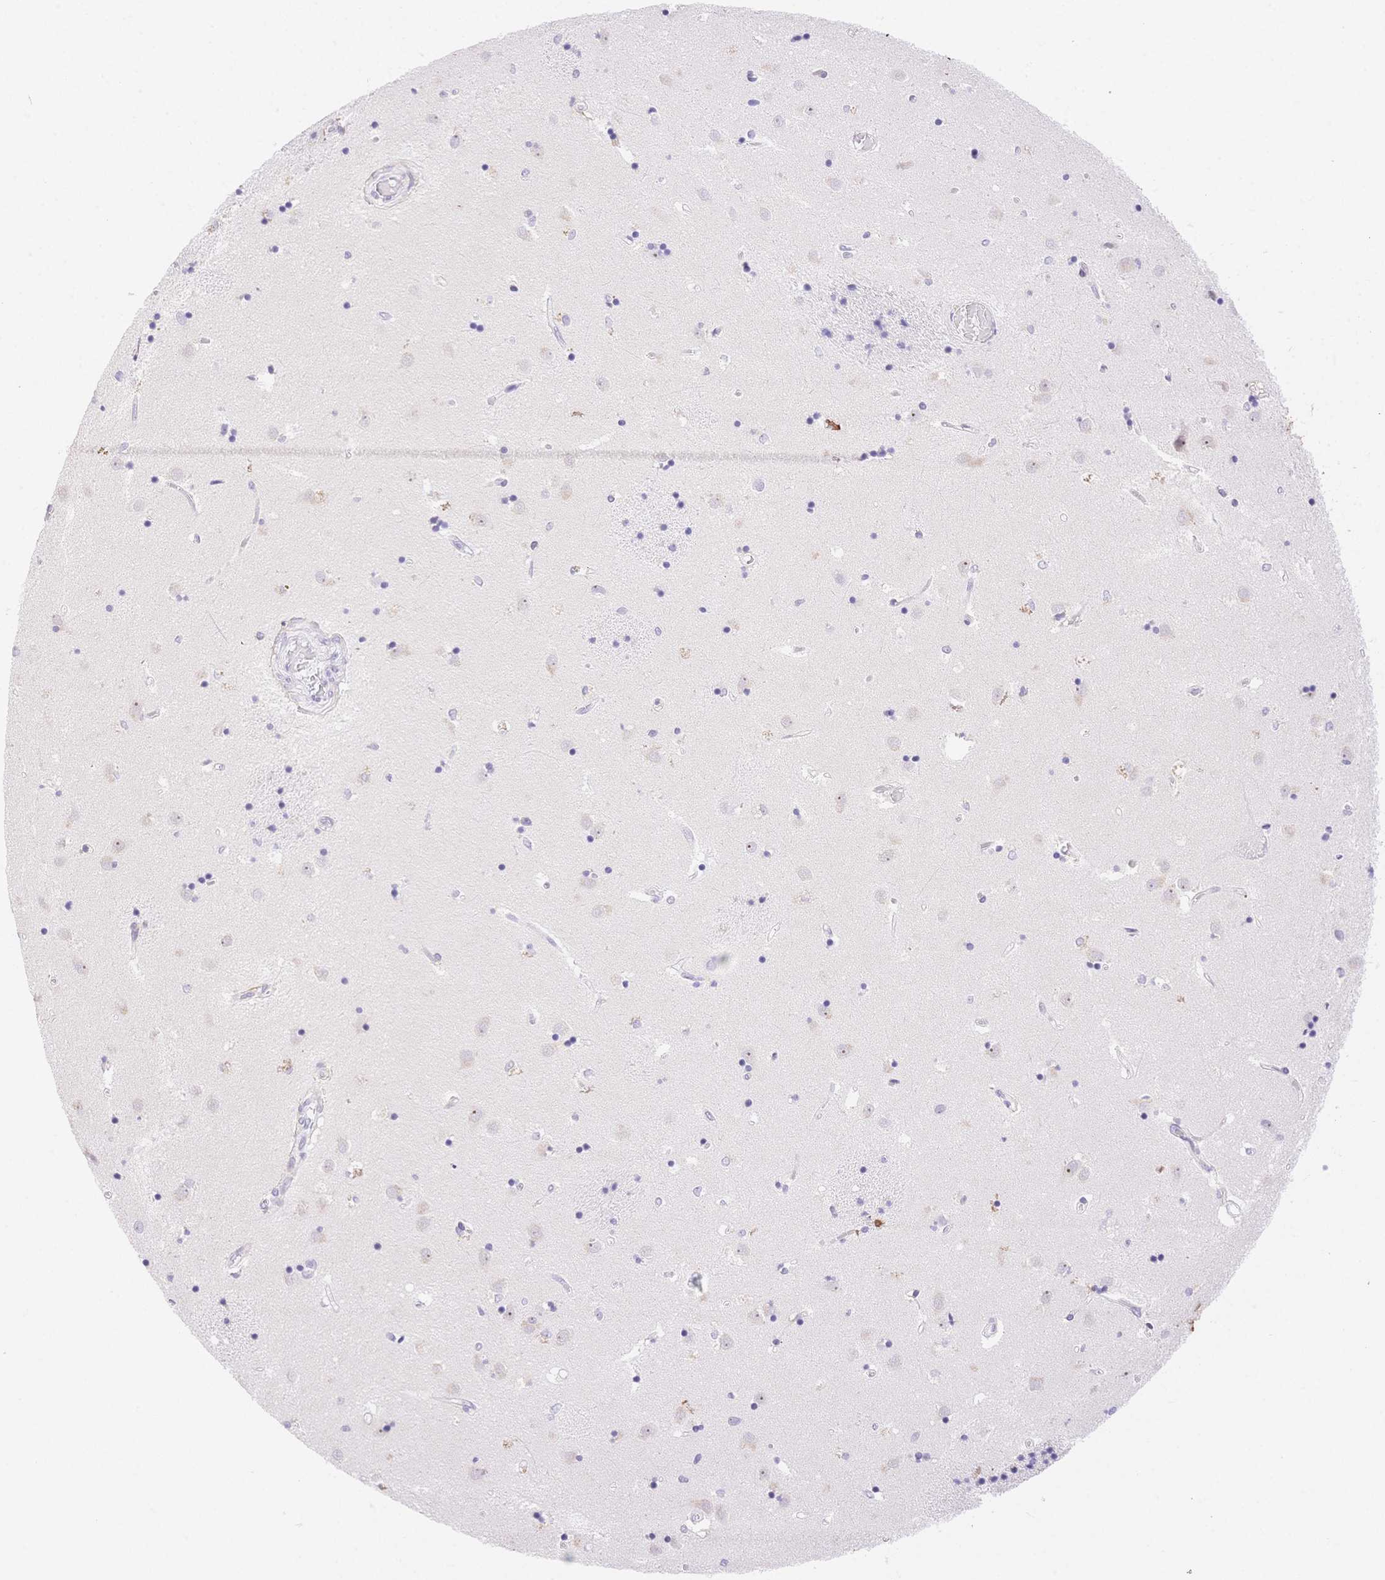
{"staining": {"intensity": "negative", "quantity": "none", "location": "none"}, "tissue": "caudate", "cell_type": "Glial cells", "image_type": "normal", "snomed": [{"axis": "morphology", "description": "Normal tissue, NOS"}, {"axis": "topography", "description": "Lateral ventricle wall"}], "caption": "IHC histopathology image of unremarkable caudate: caudate stained with DAB demonstrates no significant protein expression in glial cells. Nuclei are stained in blue.", "gene": "PDZD2", "patient": {"sex": "male", "age": 54}}